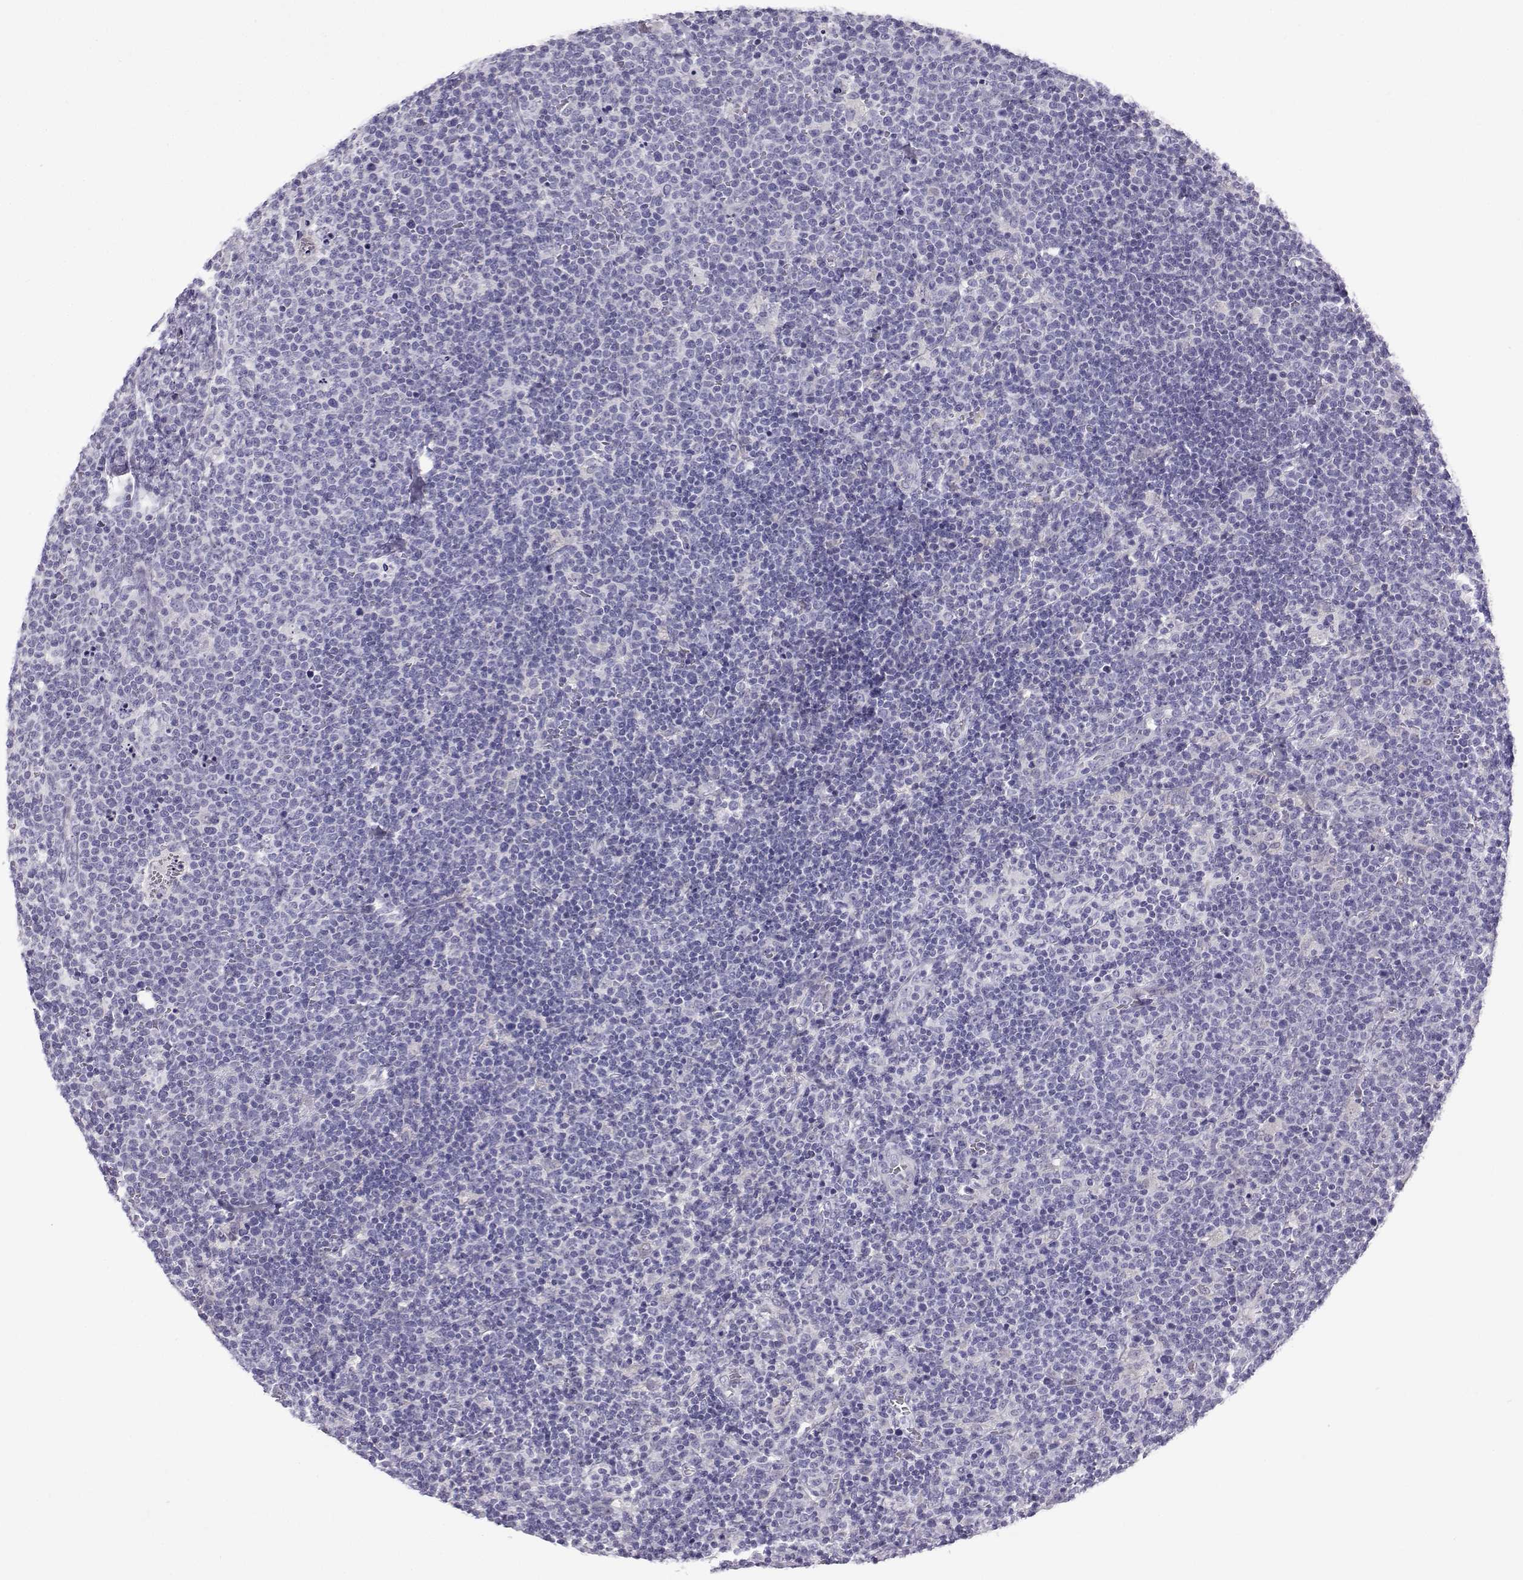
{"staining": {"intensity": "negative", "quantity": "none", "location": "none"}, "tissue": "lymphoma", "cell_type": "Tumor cells", "image_type": "cancer", "snomed": [{"axis": "morphology", "description": "Malignant lymphoma, non-Hodgkin's type, High grade"}, {"axis": "topography", "description": "Lymph node"}], "caption": "There is no significant expression in tumor cells of high-grade malignant lymphoma, non-Hodgkin's type.", "gene": "FBXO24", "patient": {"sex": "male", "age": 61}}